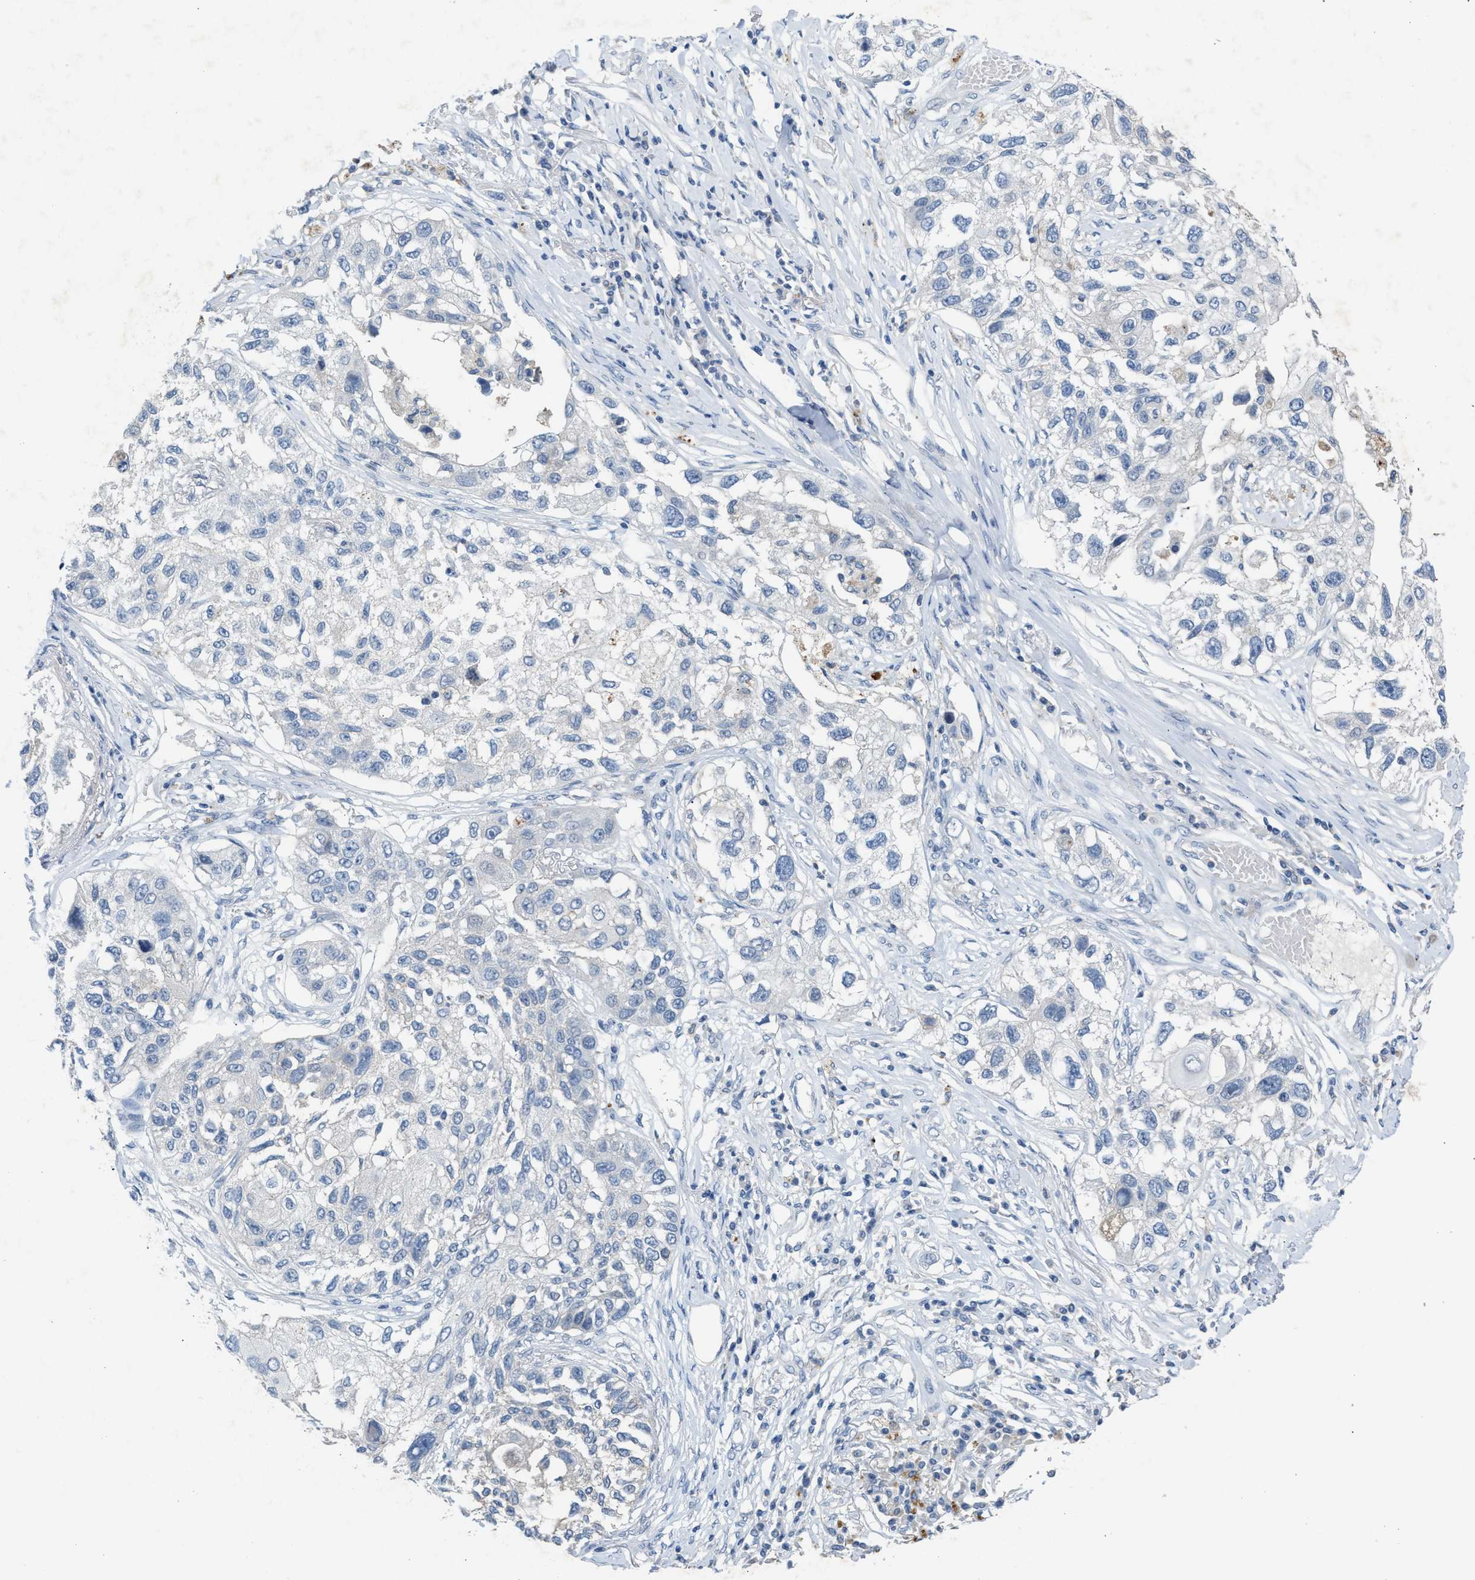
{"staining": {"intensity": "negative", "quantity": "none", "location": "none"}, "tissue": "lung cancer", "cell_type": "Tumor cells", "image_type": "cancer", "snomed": [{"axis": "morphology", "description": "Squamous cell carcinoma, NOS"}, {"axis": "topography", "description": "Lung"}], "caption": "The immunohistochemistry photomicrograph has no significant positivity in tumor cells of lung cancer tissue.", "gene": "SLC5A5", "patient": {"sex": "male", "age": 71}}